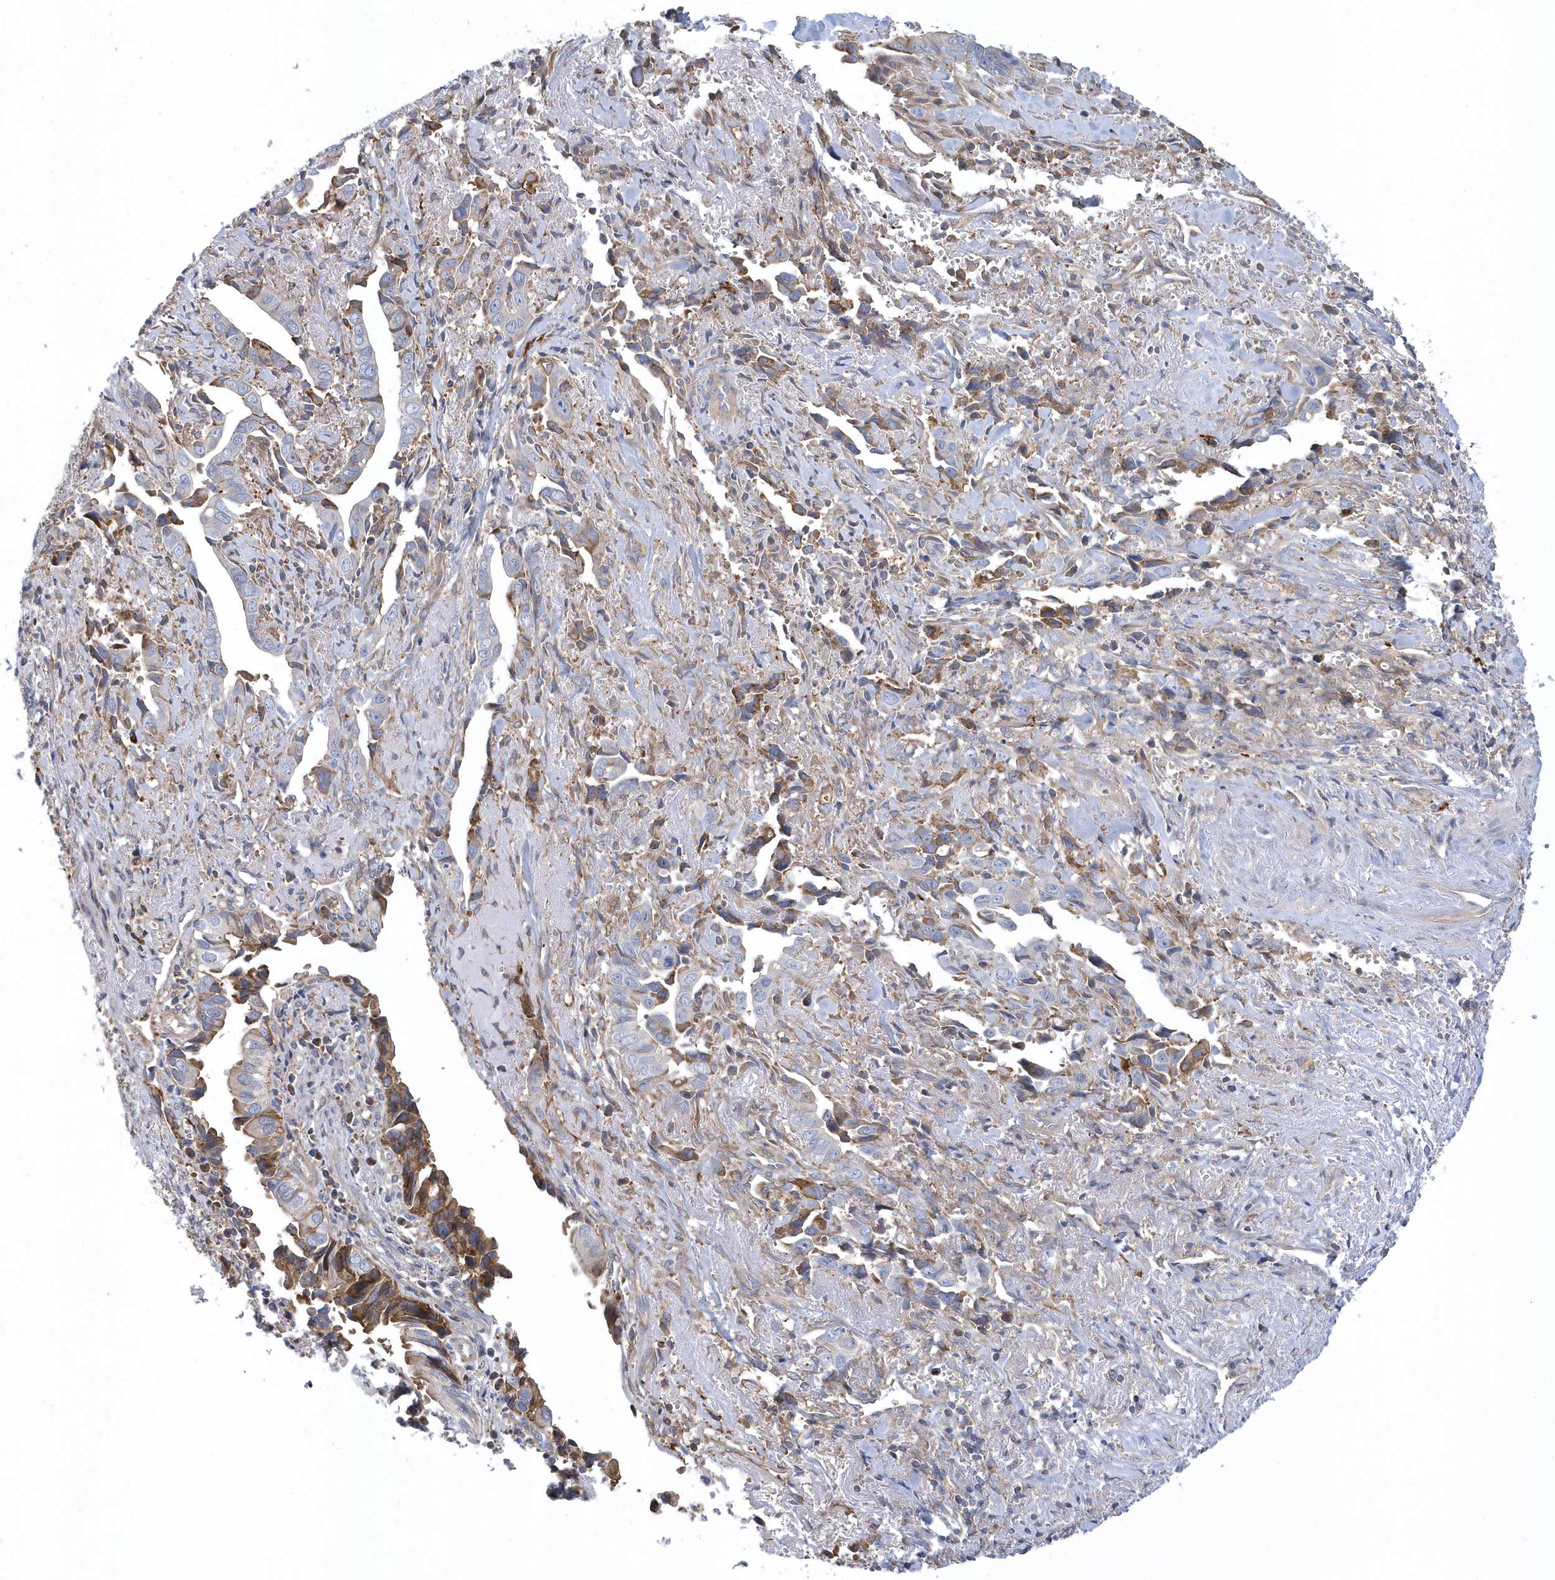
{"staining": {"intensity": "negative", "quantity": "none", "location": "none"}, "tissue": "liver cancer", "cell_type": "Tumor cells", "image_type": "cancer", "snomed": [{"axis": "morphology", "description": "Cholangiocarcinoma"}, {"axis": "topography", "description": "Liver"}], "caption": "Tumor cells are negative for protein expression in human liver cancer.", "gene": "ARAP2", "patient": {"sex": "female", "age": 79}}